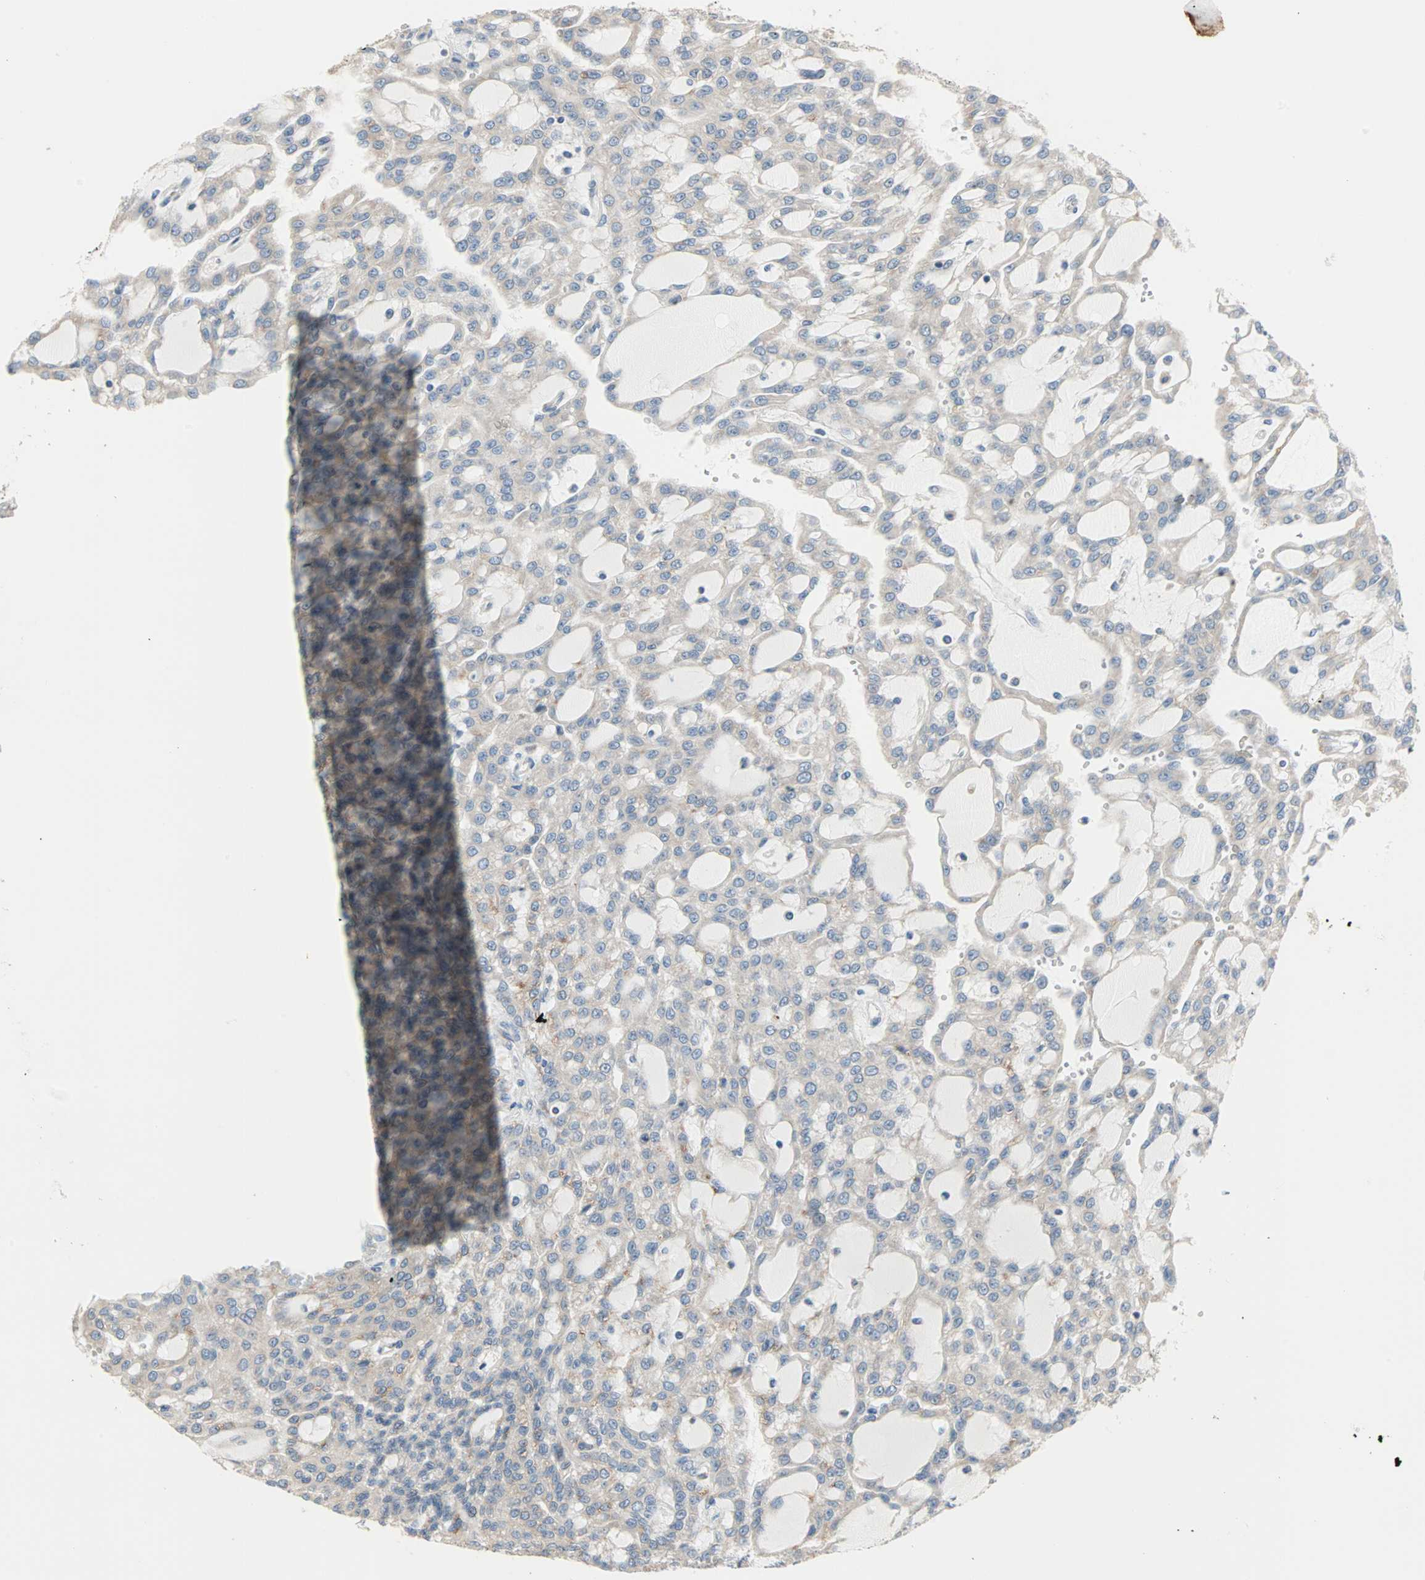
{"staining": {"intensity": "weak", "quantity": ">75%", "location": "cytoplasmic/membranous"}, "tissue": "renal cancer", "cell_type": "Tumor cells", "image_type": "cancer", "snomed": [{"axis": "morphology", "description": "Adenocarcinoma, NOS"}, {"axis": "topography", "description": "Kidney"}], "caption": "Immunohistochemical staining of renal cancer shows weak cytoplasmic/membranous protein staining in approximately >75% of tumor cells.", "gene": "SAR1A", "patient": {"sex": "male", "age": 63}}